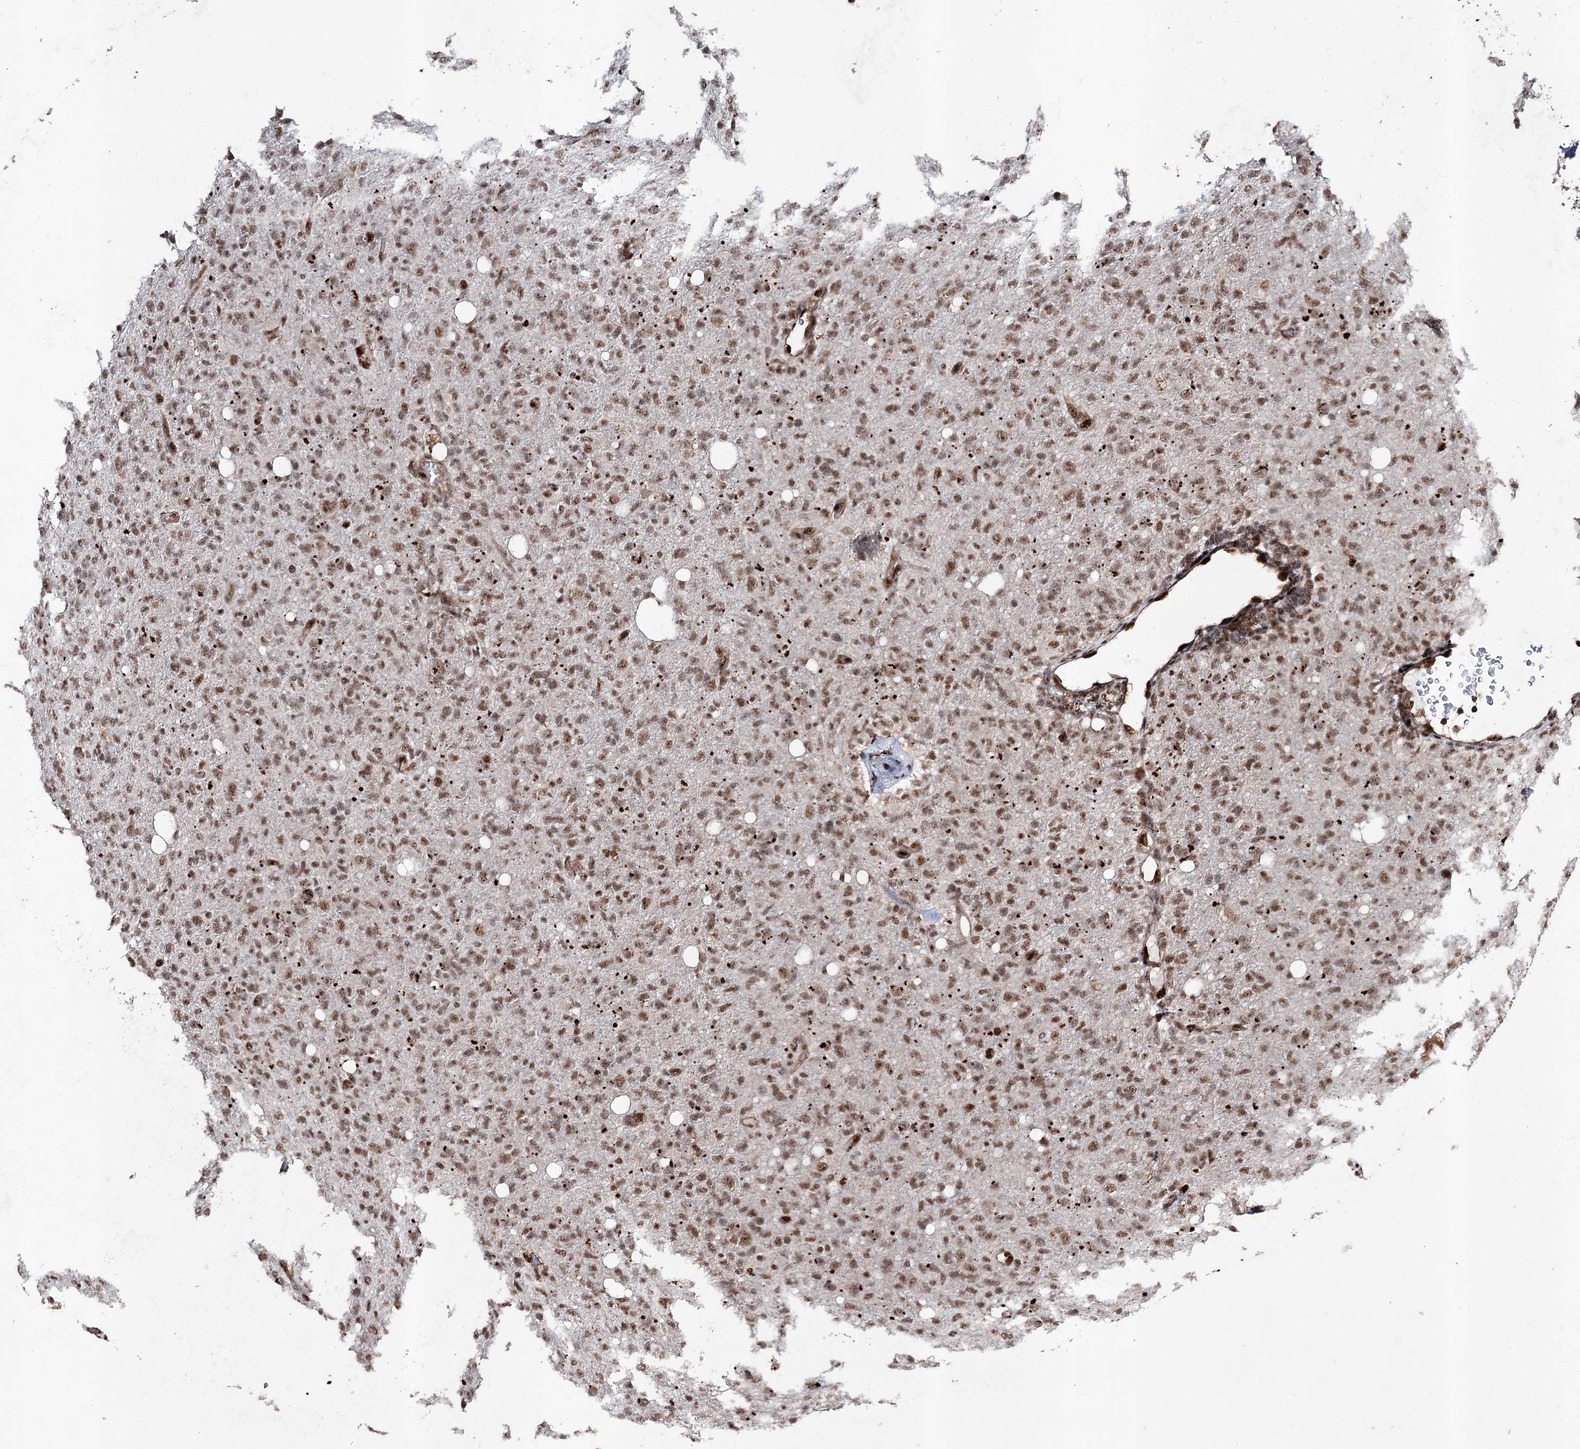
{"staining": {"intensity": "moderate", "quantity": ">75%", "location": "nuclear"}, "tissue": "glioma", "cell_type": "Tumor cells", "image_type": "cancer", "snomed": [{"axis": "morphology", "description": "Glioma, malignant, High grade"}, {"axis": "topography", "description": "Brain"}], "caption": "IHC micrograph of neoplastic tissue: human glioma stained using immunohistochemistry (IHC) displays medium levels of moderate protein expression localized specifically in the nuclear of tumor cells, appearing as a nuclear brown color.", "gene": "PDCD4", "patient": {"sex": "female", "age": 57}}